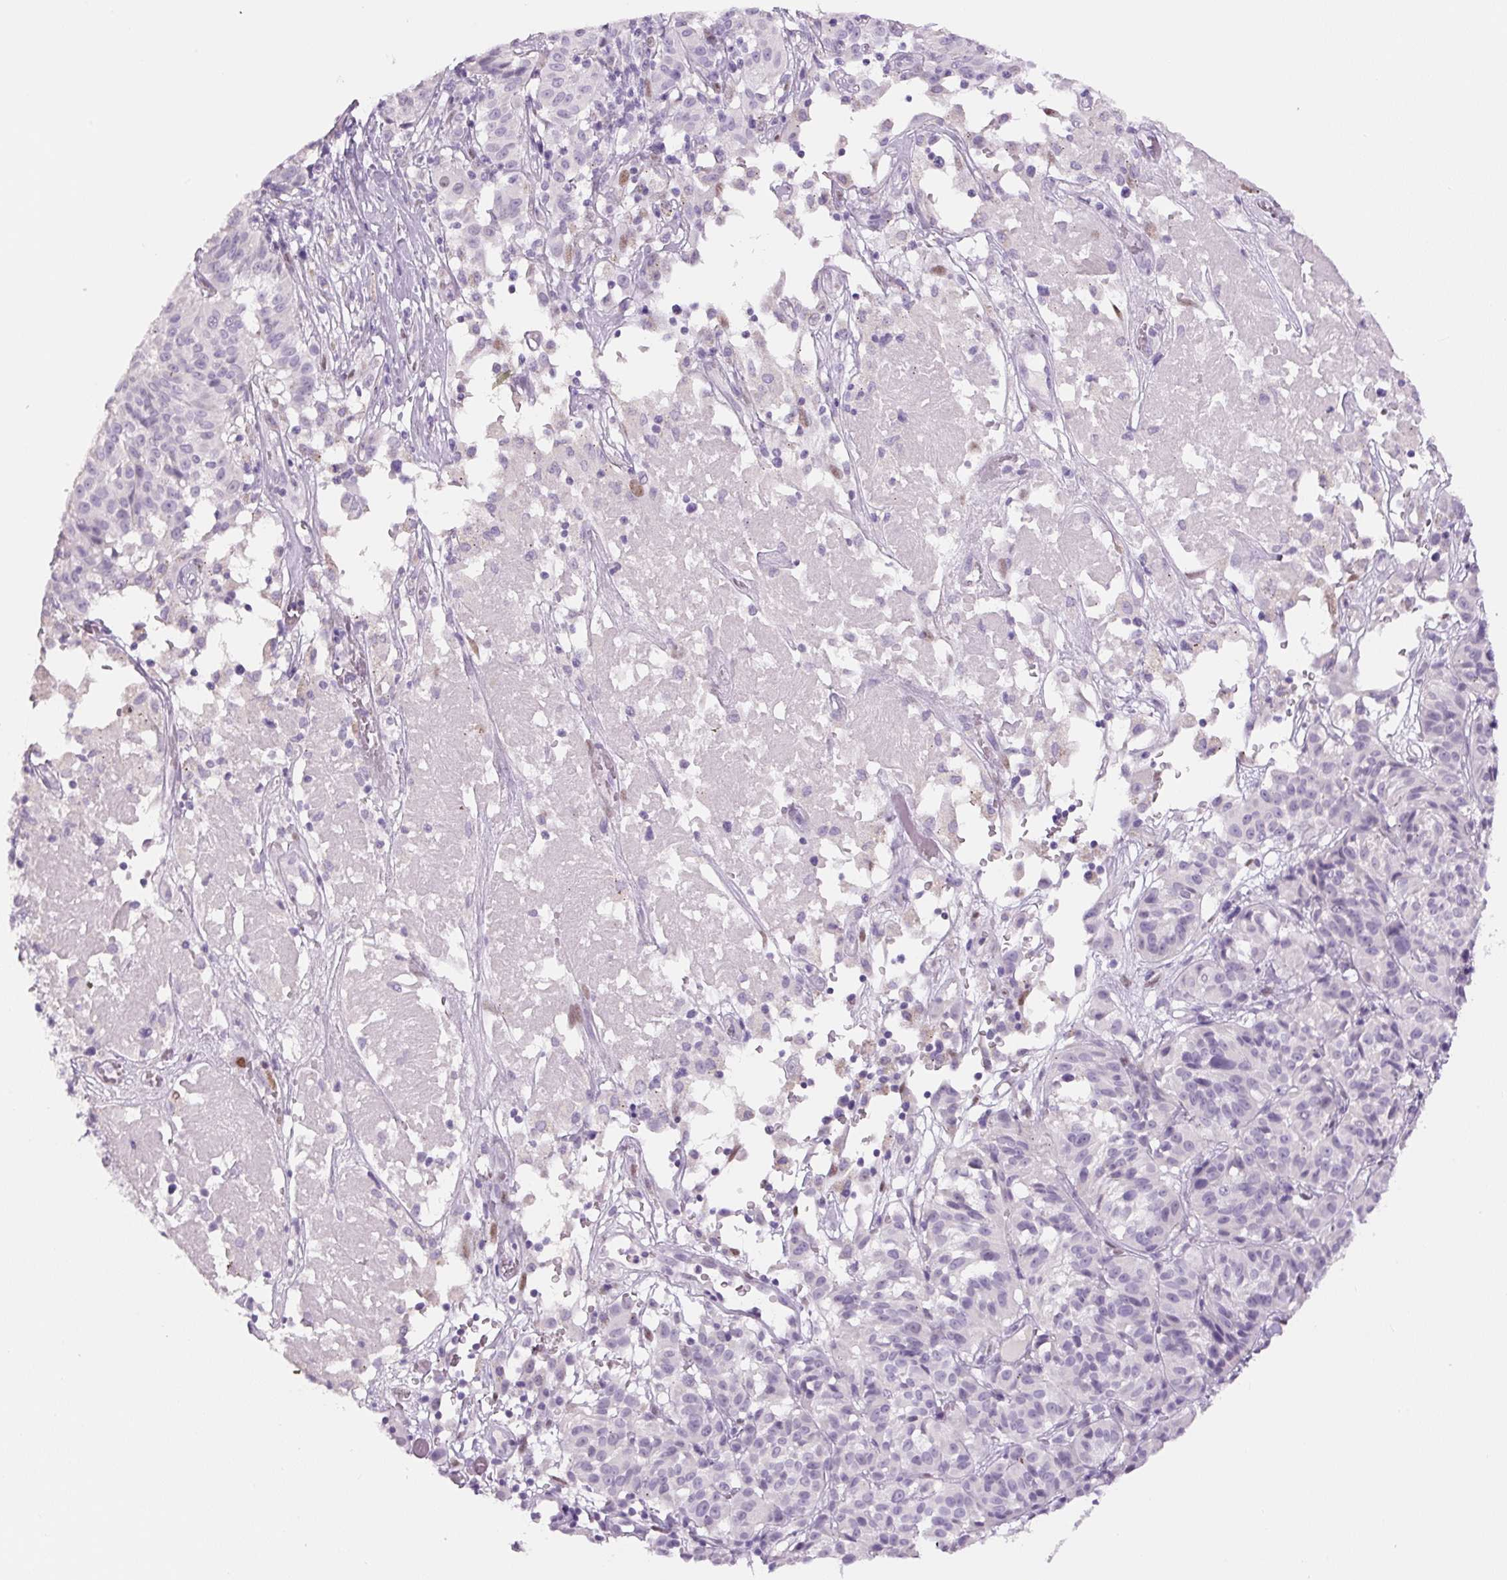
{"staining": {"intensity": "negative", "quantity": "none", "location": "none"}, "tissue": "melanoma", "cell_type": "Tumor cells", "image_type": "cancer", "snomed": [{"axis": "morphology", "description": "Malignant melanoma, NOS"}, {"axis": "topography", "description": "Skin"}], "caption": "Immunohistochemical staining of melanoma shows no significant positivity in tumor cells.", "gene": "SIX1", "patient": {"sex": "female", "age": 72}}